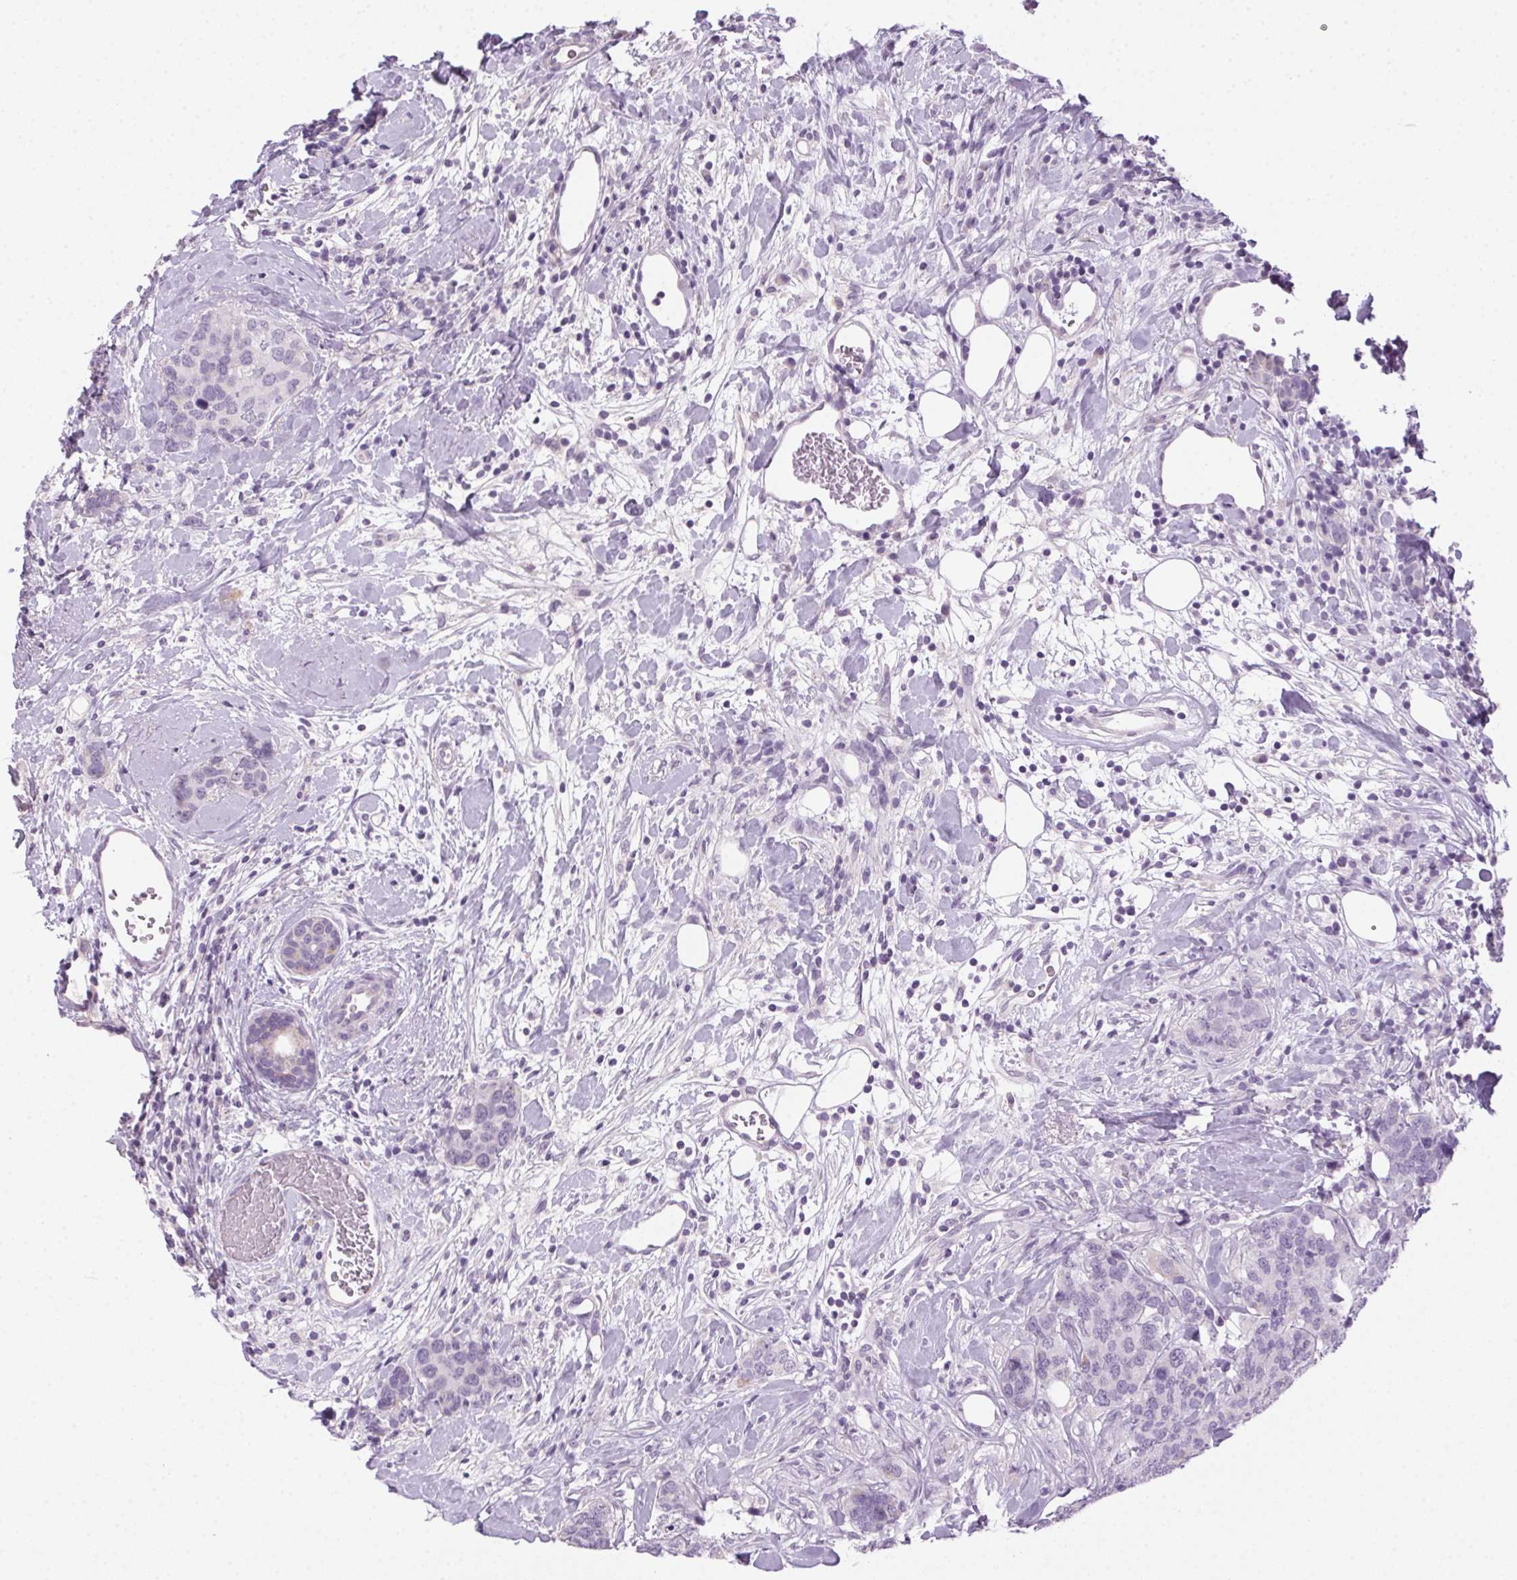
{"staining": {"intensity": "negative", "quantity": "none", "location": "none"}, "tissue": "breast cancer", "cell_type": "Tumor cells", "image_type": "cancer", "snomed": [{"axis": "morphology", "description": "Lobular carcinoma"}, {"axis": "topography", "description": "Breast"}], "caption": "A micrograph of human breast lobular carcinoma is negative for staining in tumor cells.", "gene": "POPDC2", "patient": {"sex": "female", "age": 59}}